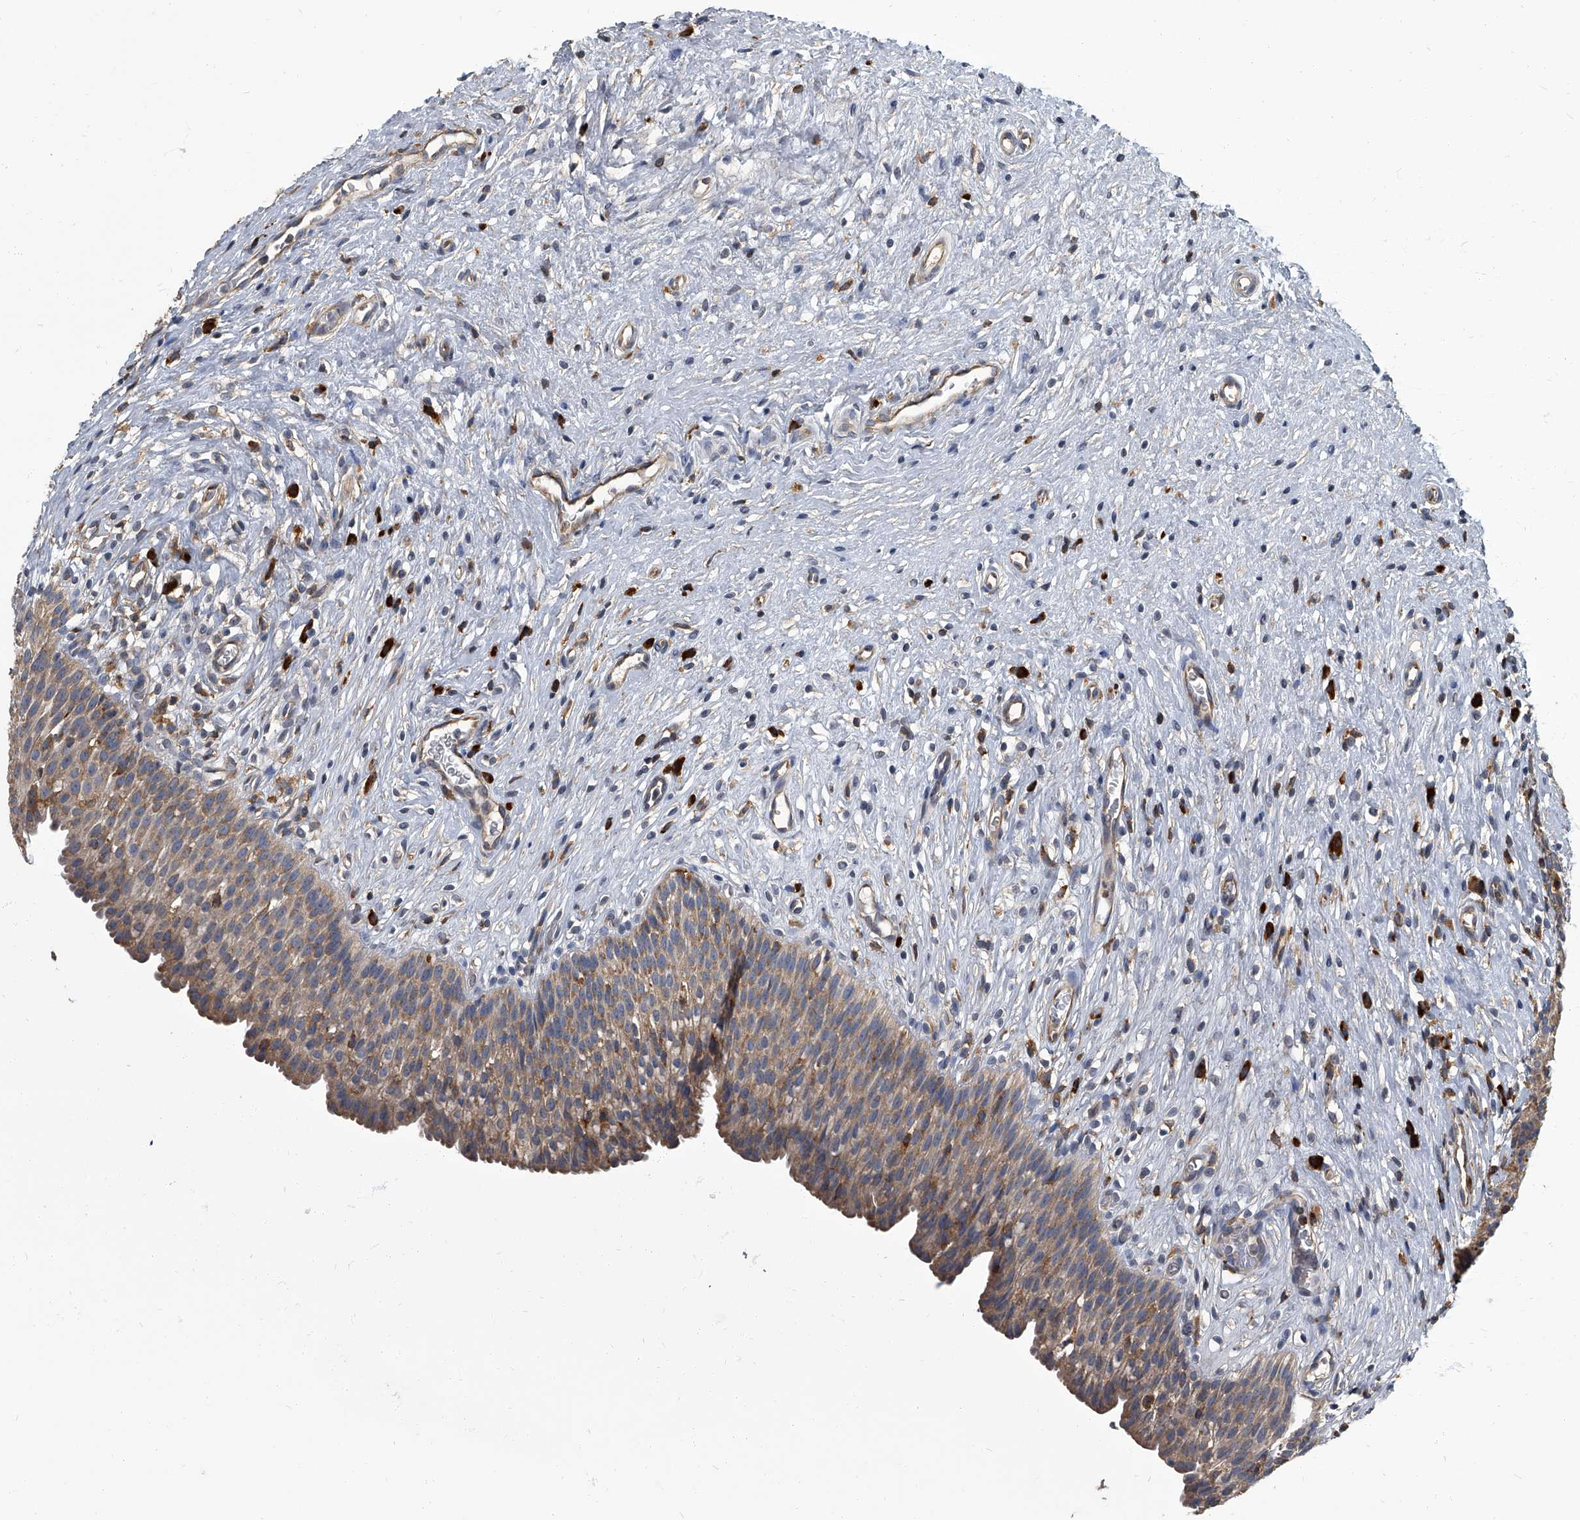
{"staining": {"intensity": "moderate", "quantity": ">75%", "location": "cytoplasmic/membranous"}, "tissue": "urinary bladder", "cell_type": "Urothelial cells", "image_type": "normal", "snomed": [{"axis": "morphology", "description": "Normal tissue, NOS"}, {"axis": "topography", "description": "Urinary bladder"}], "caption": "Protein expression analysis of normal human urinary bladder reveals moderate cytoplasmic/membranous positivity in approximately >75% of urothelial cells.", "gene": "CDV3", "patient": {"sex": "male", "age": 1}}